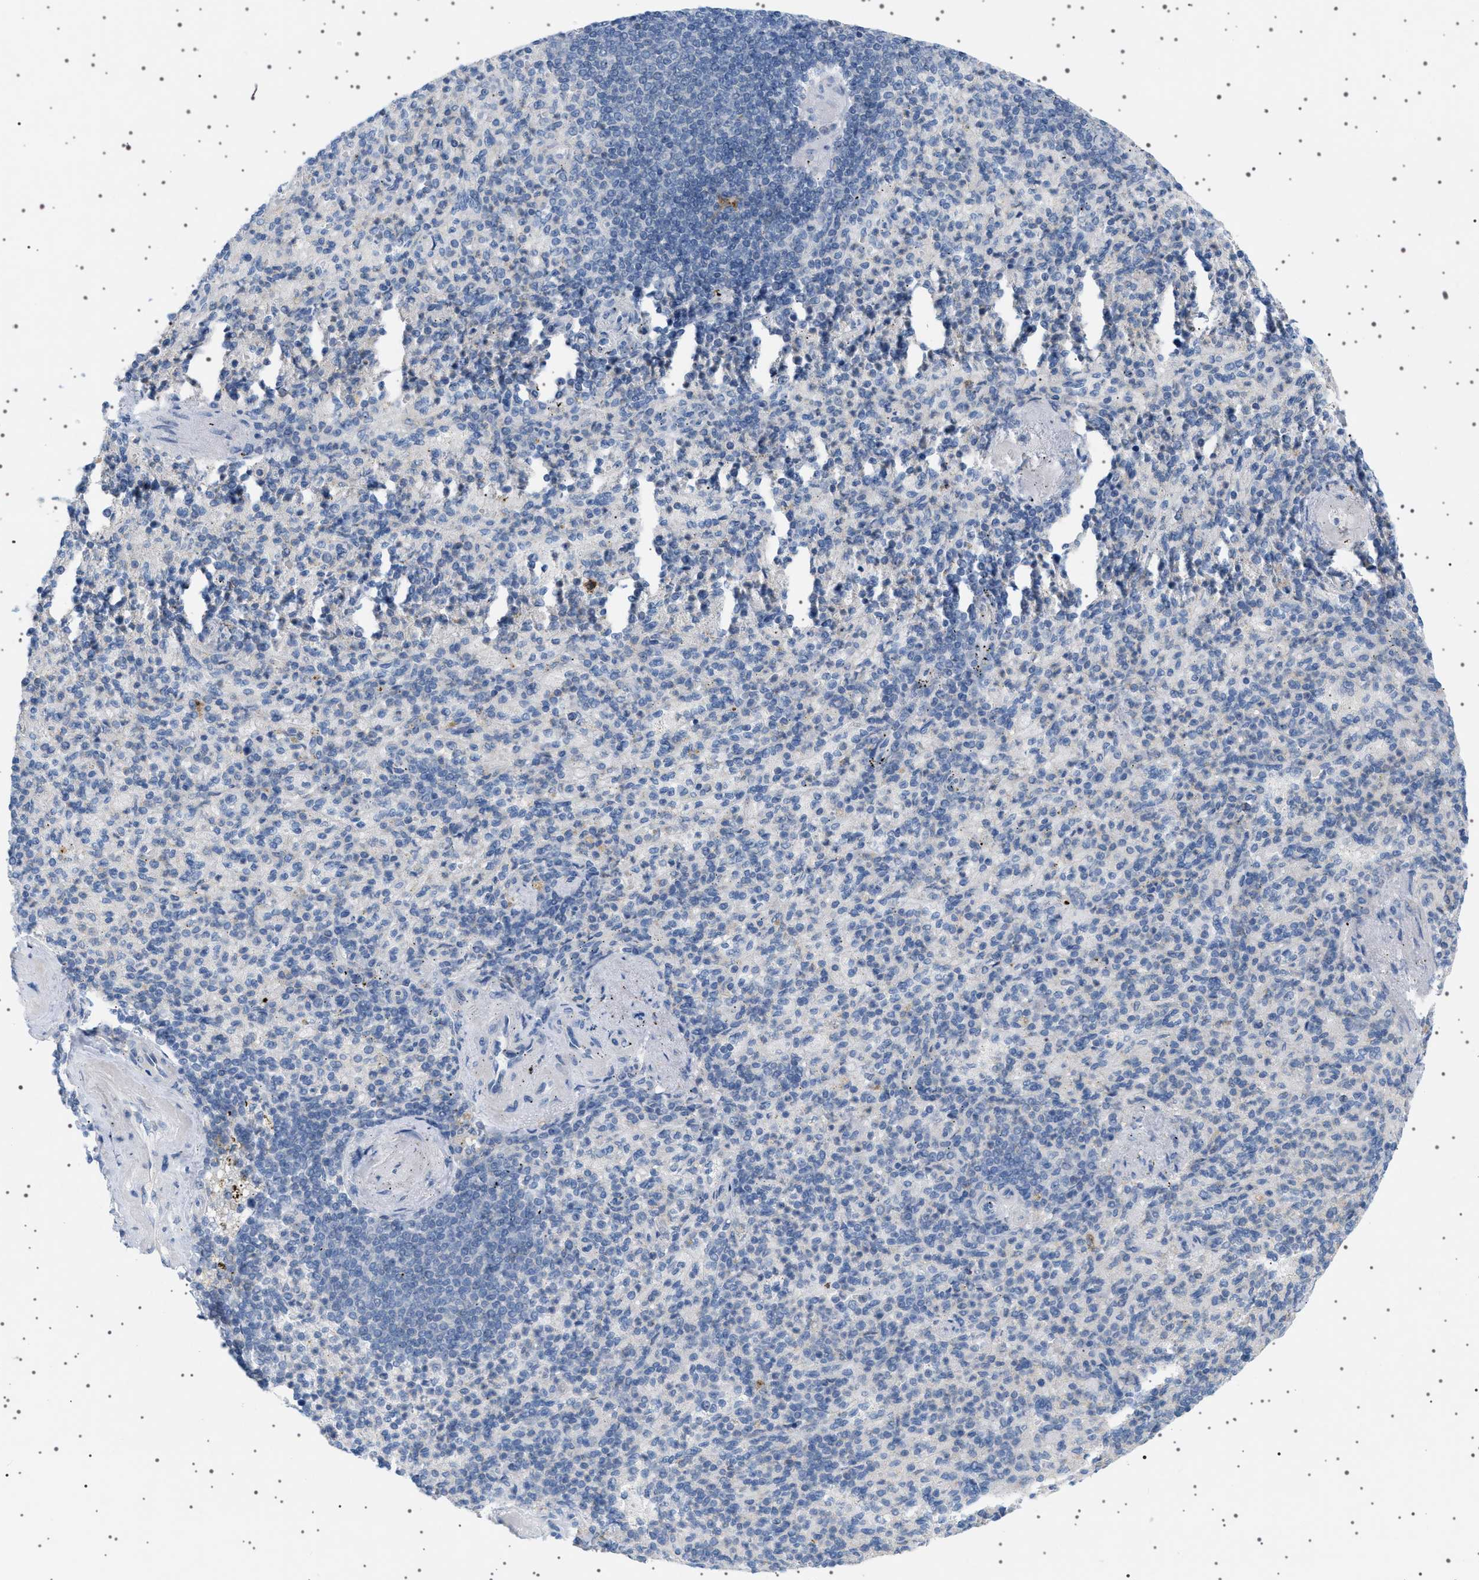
{"staining": {"intensity": "negative", "quantity": "none", "location": "none"}, "tissue": "spleen", "cell_type": "Cells in red pulp", "image_type": "normal", "snomed": [{"axis": "morphology", "description": "Normal tissue, NOS"}, {"axis": "topography", "description": "Spleen"}], "caption": "Immunohistochemistry of normal spleen demonstrates no expression in cells in red pulp. (DAB IHC, high magnification).", "gene": "ADCY10", "patient": {"sex": "female", "age": 74}}